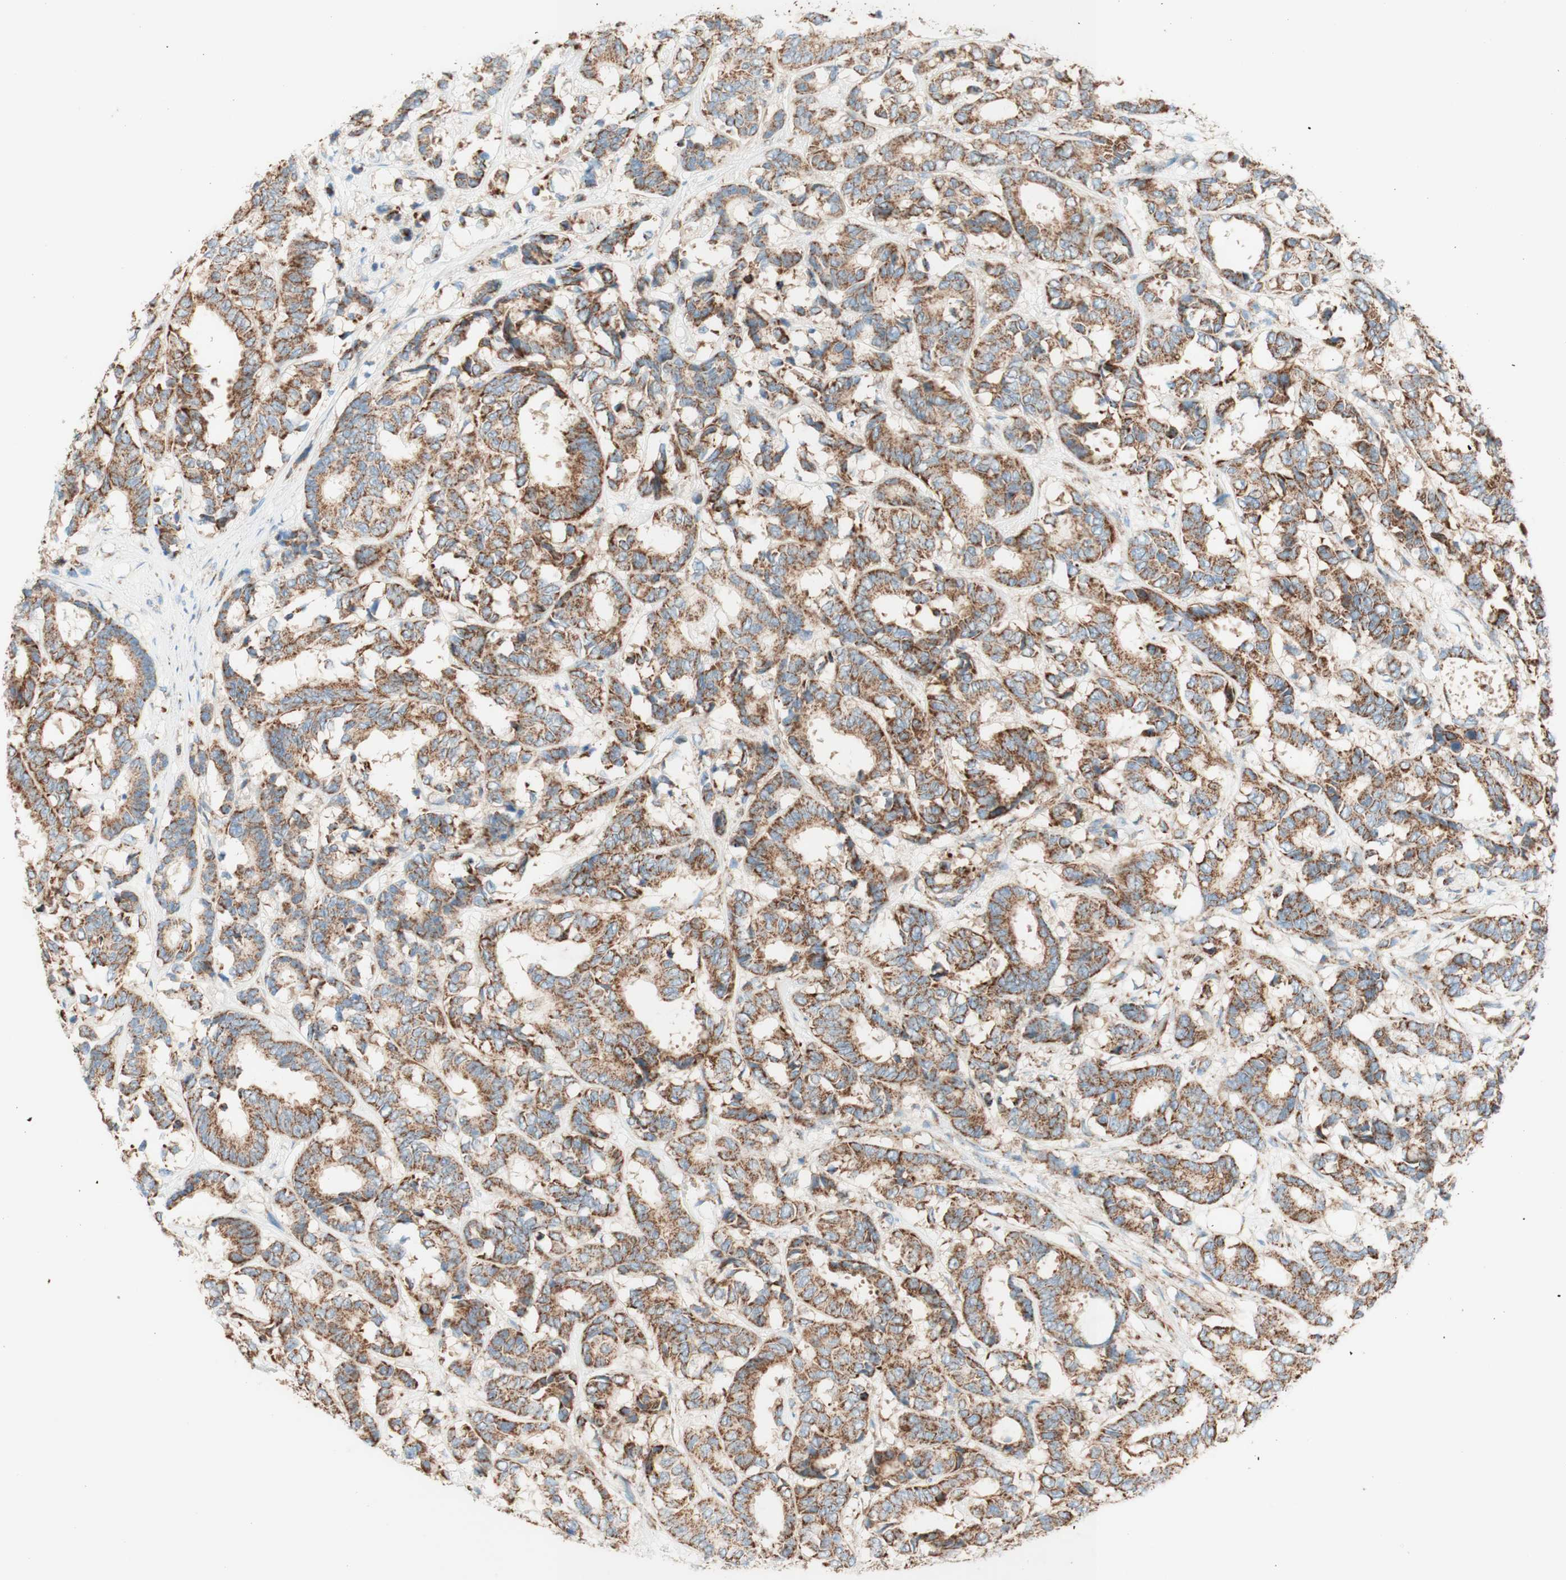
{"staining": {"intensity": "moderate", "quantity": ">75%", "location": "cytoplasmic/membranous"}, "tissue": "breast cancer", "cell_type": "Tumor cells", "image_type": "cancer", "snomed": [{"axis": "morphology", "description": "Duct carcinoma"}, {"axis": "topography", "description": "Breast"}], "caption": "This is a micrograph of immunohistochemistry (IHC) staining of breast cancer (invasive ductal carcinoma), which shows moderate expression in the cytoplasmic/membranous of tumor cells.", "gene": "TOMM20", "patient": {"sex": "female", "age": 87}}